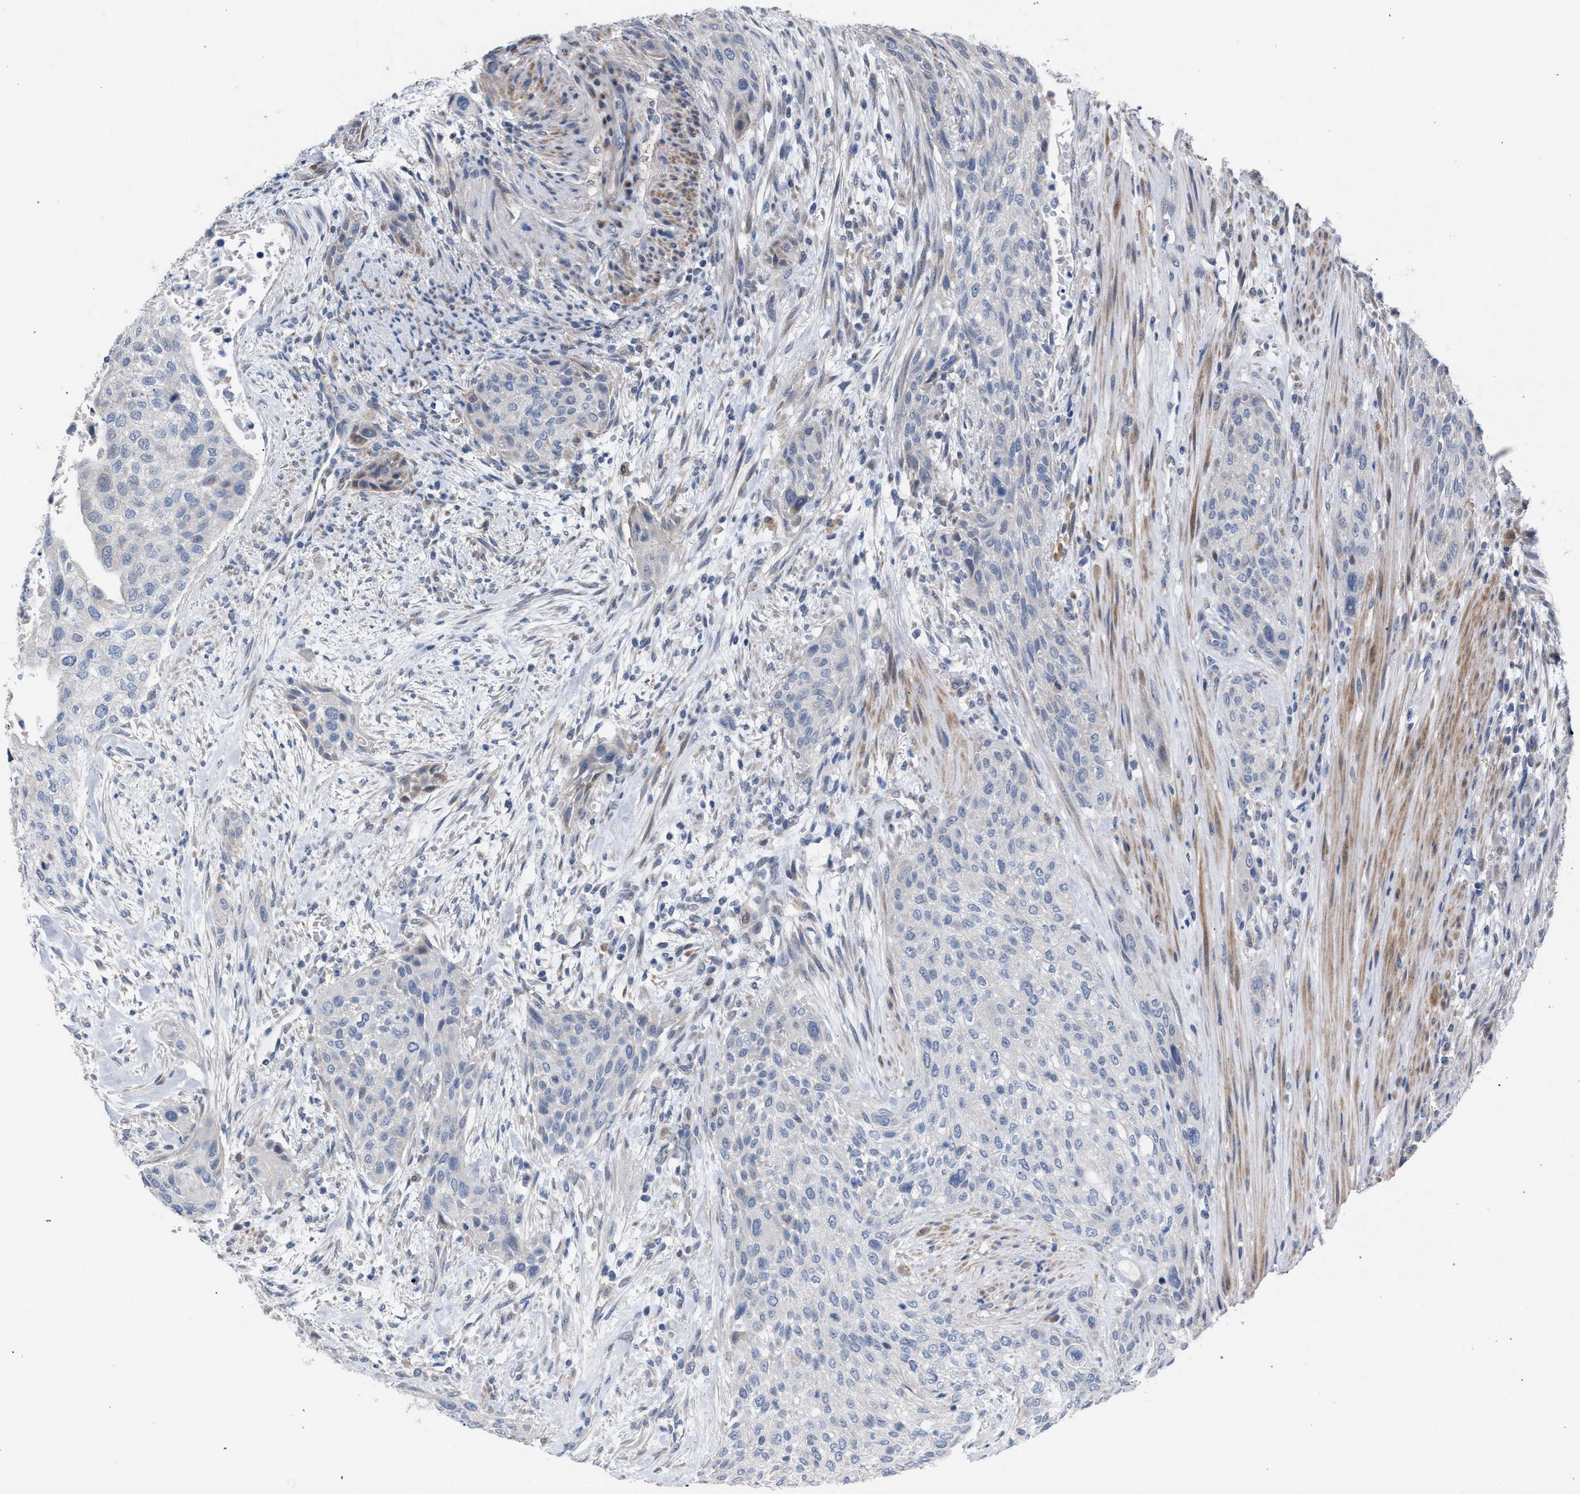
{"staining": {"intensity": "negative", "quantity": "none", "location": "none"}, "tissue": "urothelial cancer", "cell_type": "Tumor cells", "image_type": "cancer", "snomed": [{"axis": "morphology", "description": "Urothelial carcinoma, Low grade"}, {"axis": "morphology", "description": "Urothelial carcinoma, High grade"}, {"axis": "topography", "description": "Urinary bladder"}], "caption": "Immunohistochemistry (IHC) photomicrograph of neoplastic tissue: urothelial cancer stained with DAB displays no significant protein staining in tumor cells.", "gene": "RNF135", "patient": {"sex": "male", "age": 35}}